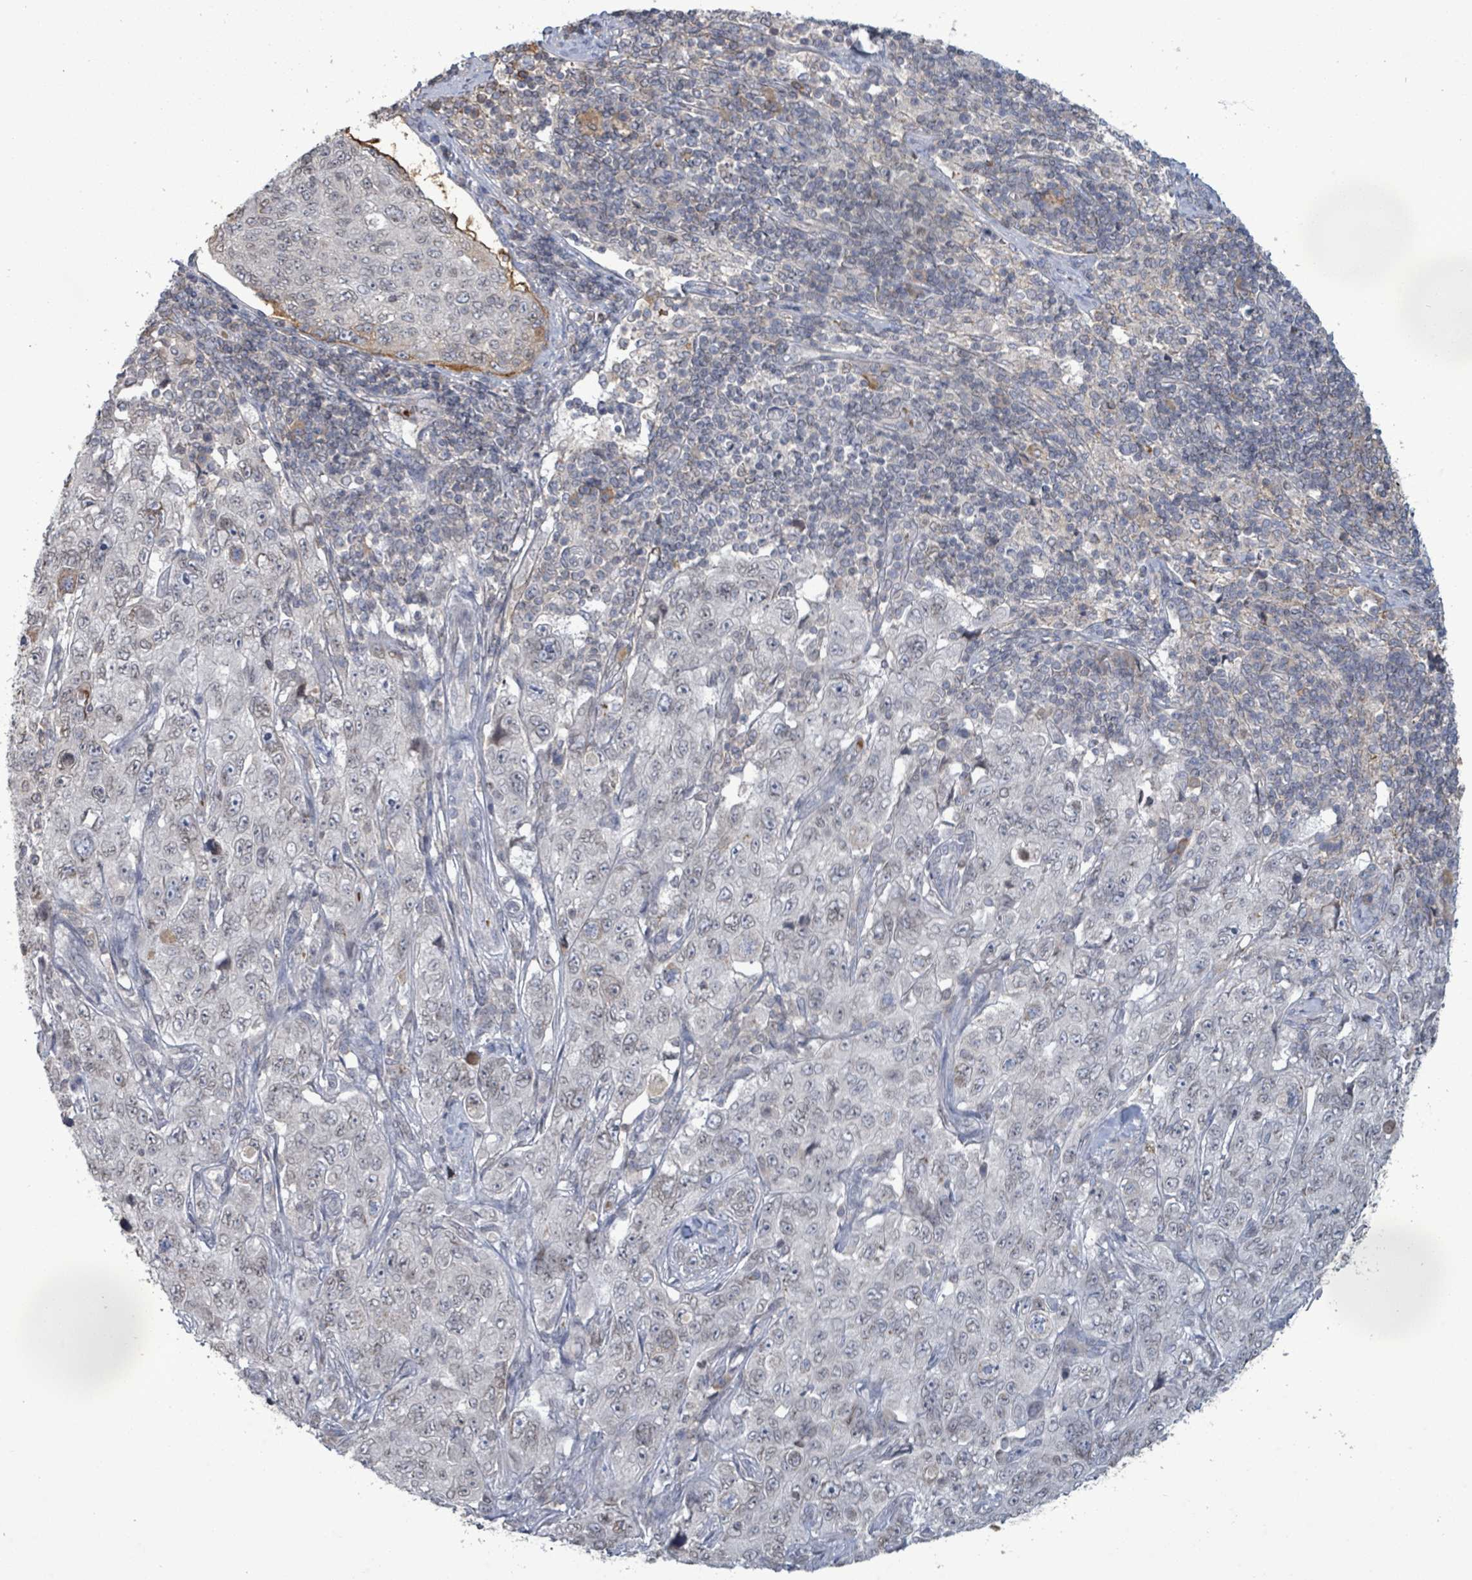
{"staining": {"intensity": "negative", "quantity": "none", "location": "none"}, "tissue": "pancreatic cancer", "cell_type": "Tumor cells", "image_type": "cancer", "snomed": [{"axis": "morphology", "description": "Adenocarcinoma, NOS"}, {"axis": "topography", "description": "Pancreas"}], "caption": "Tumor cells are negative for protein expression in human adenocarcinoma (pancreatic). Brightfield microscopy of immunohistochemistry stained with DAB (brown) and hematoxylin (blue), captured at high magnification.", "gene": "GRM8", "patient": {"sex": "male", "age": 68}}